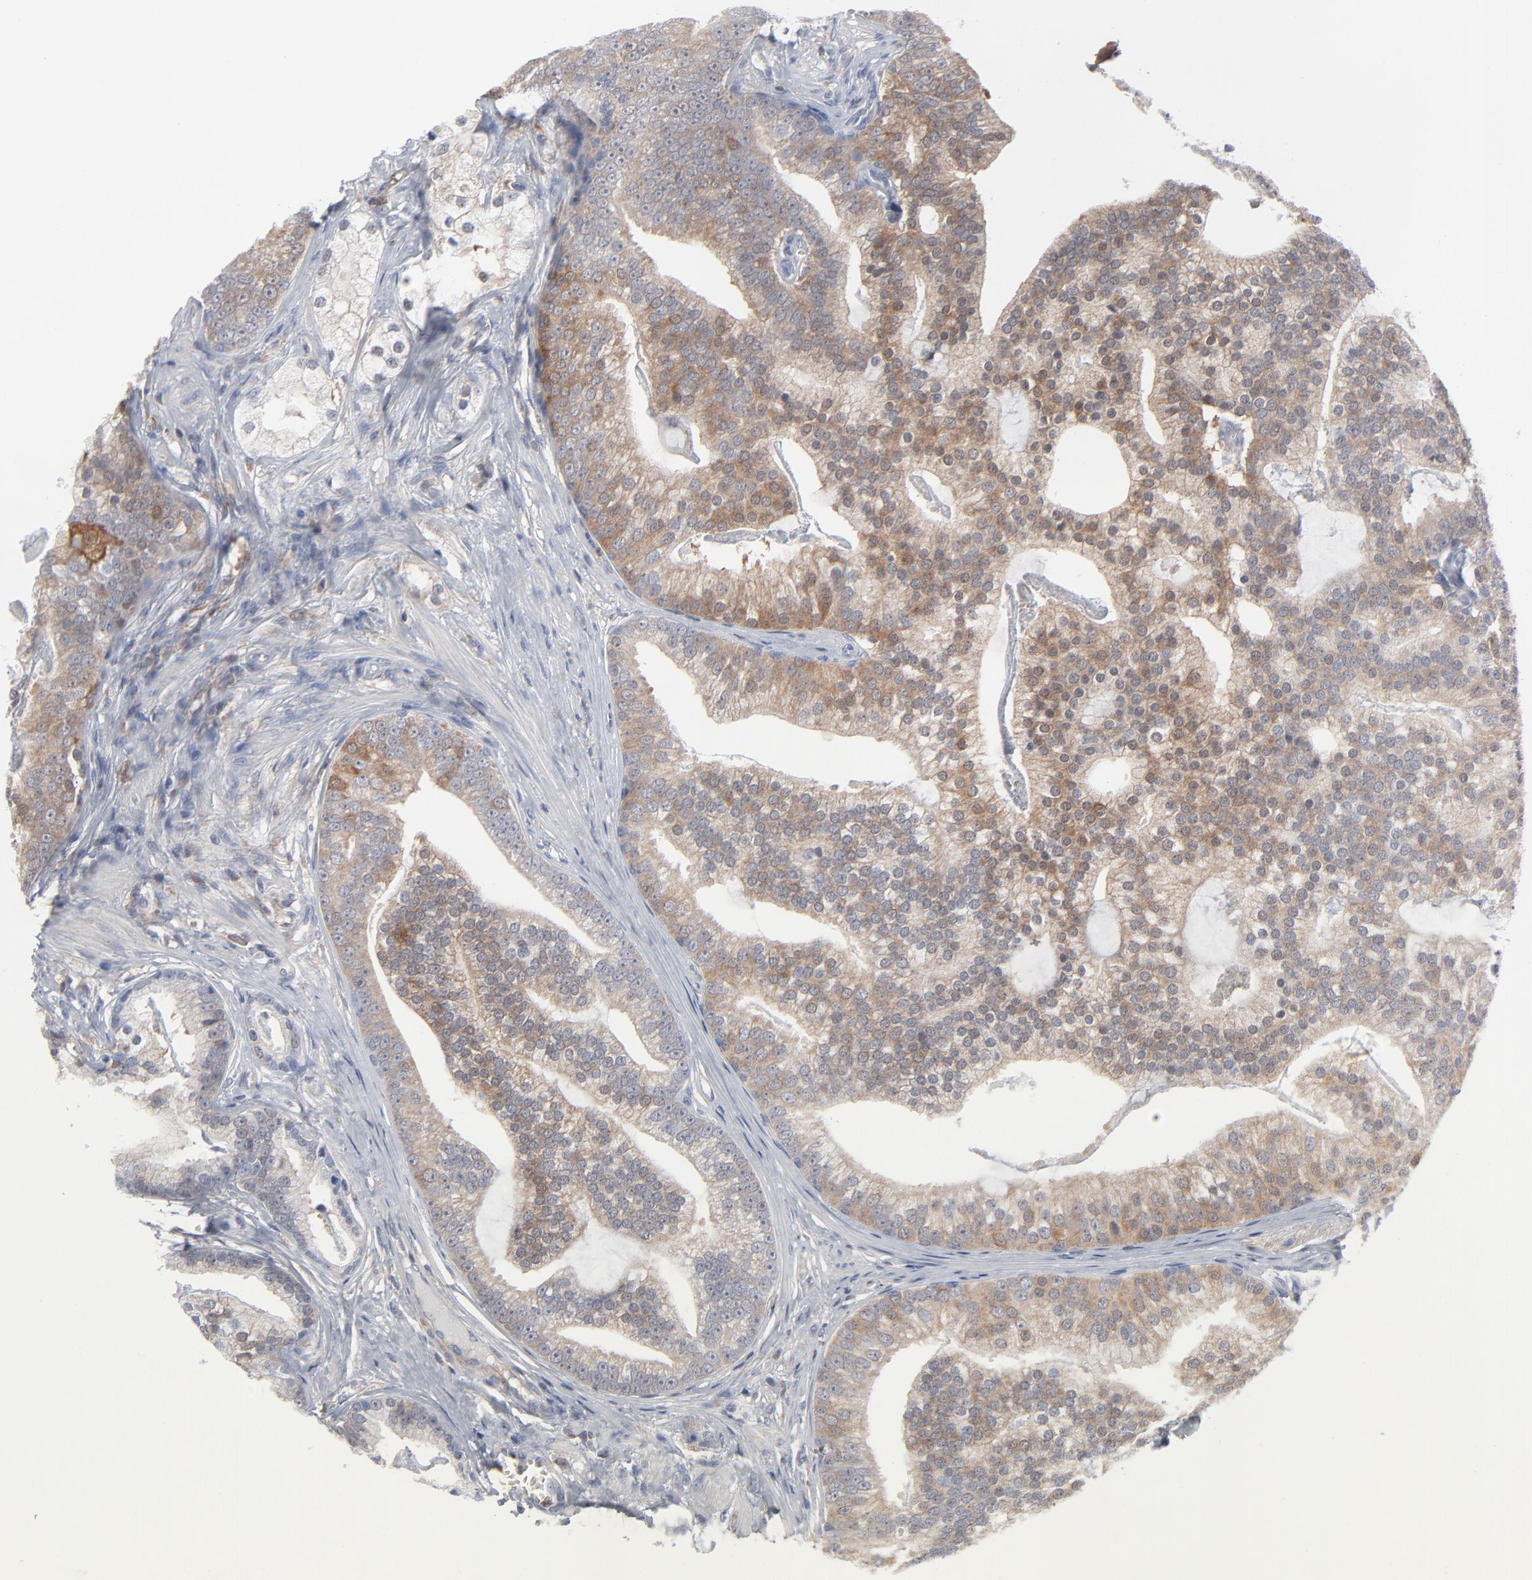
{"staining": {"intensity": "moderate", "quantity": ">75%", "location": "cytoplasmic/membranous"}, "tissue": "prostate cancer", "cell_type": "Tumor cells", "image_type": "cancer", "snomed": [{"axis": "morphology", "description": "Adenocarcinoma, Low grade"}, {"axis": "topography", "description": "Prostate"}], "caption": "Brown immunohistochemical staining in human low-grade adenocarcinoma (prostate) exhibits moderate cytoplasmic/membranous expression in approximately >75% of tumor cells. The staining was performed using DAB (3,3'-diaminobenzidine) to visualize the protein expression in brown, while the nuclei were stained in blue with hematoxylin (Magnification: 20x).", "gene": "MAP2K1", "patient": {"sex": "male", "age": 58}}